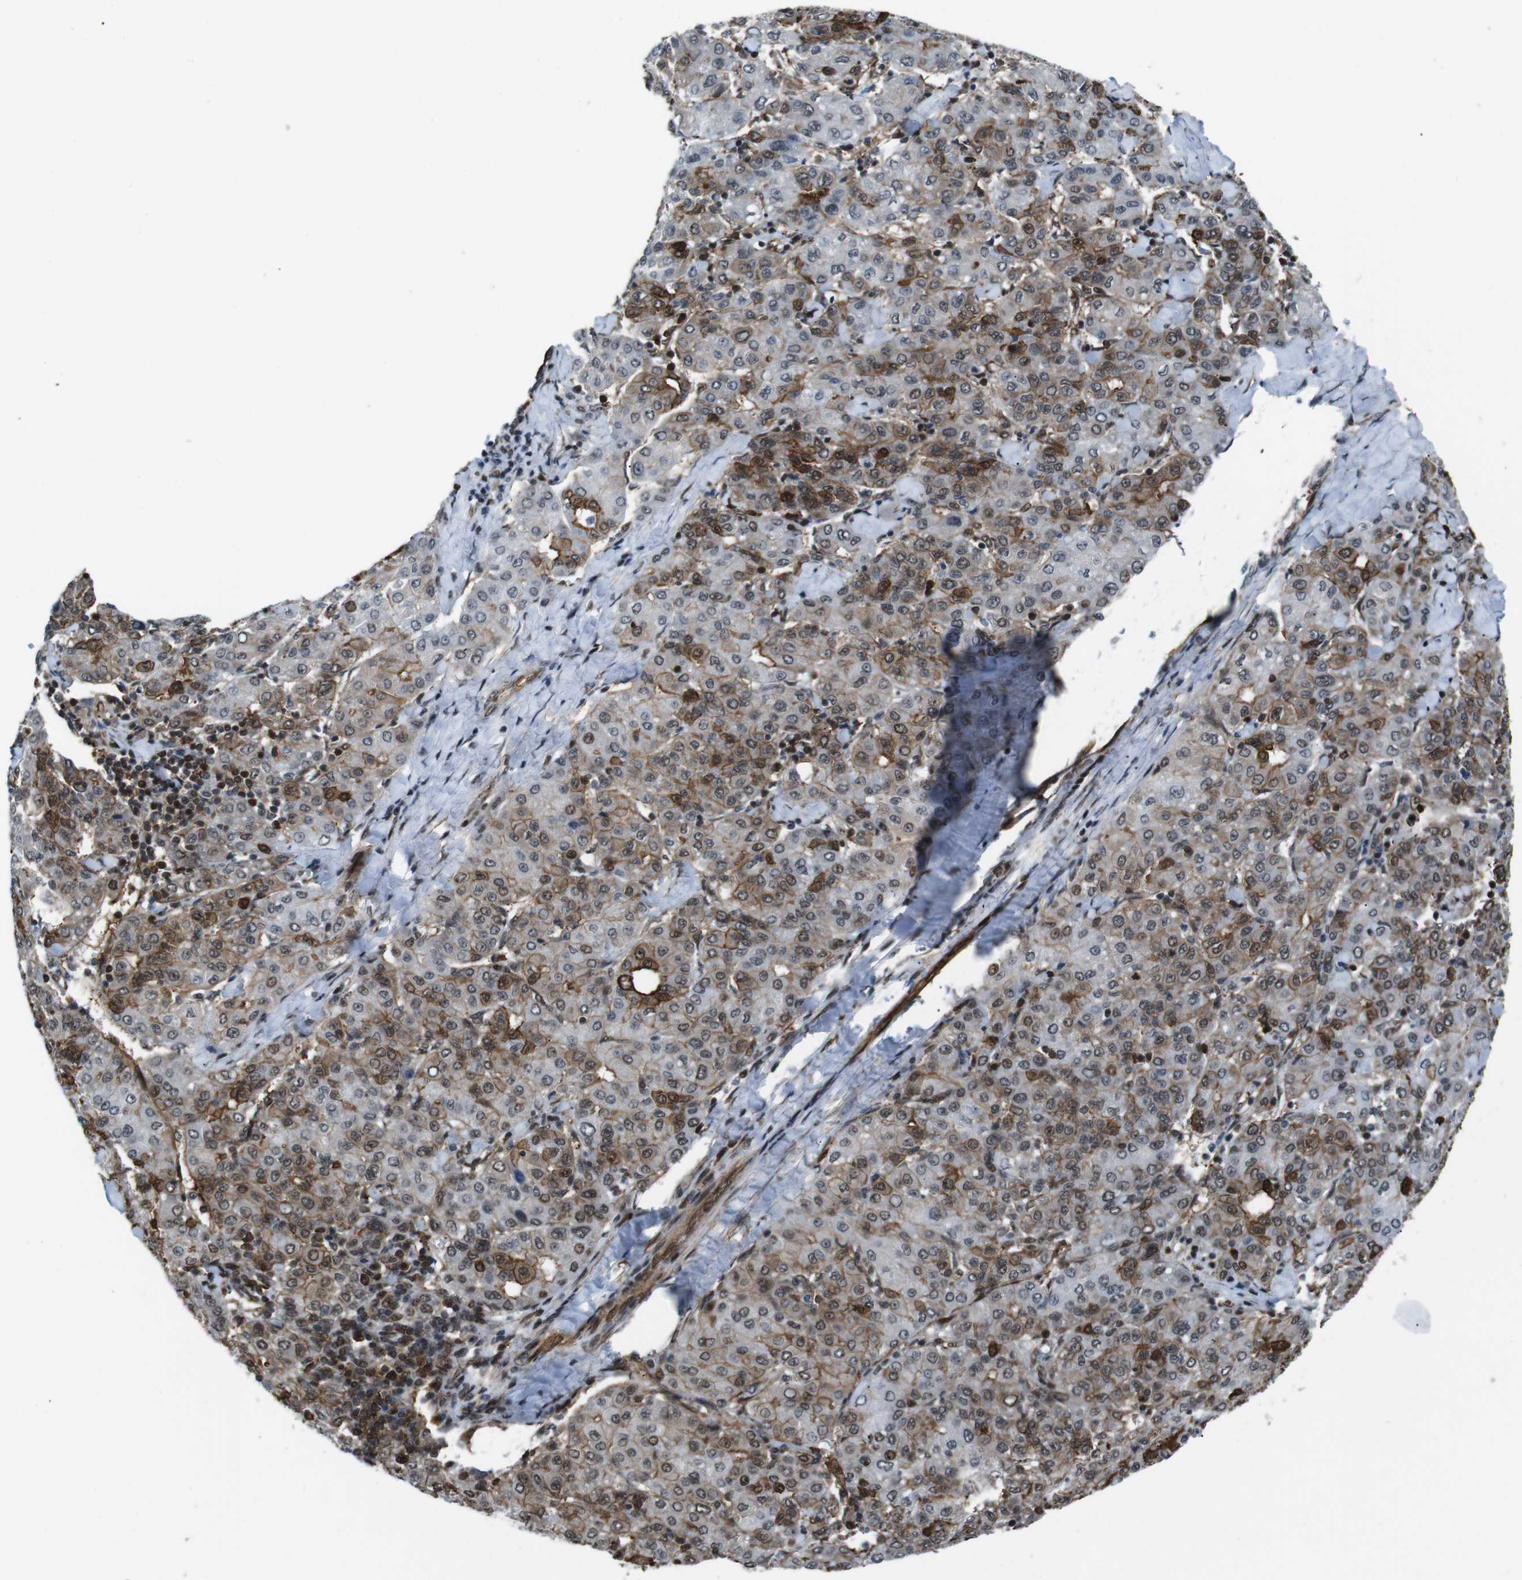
{"staining": {"intensity": "moderate", "quantity": "25%-75%", "location": "cytoplasmic/membranous,nuclear"}, "tissue": "liver cancer", "cell_type": "Tumor cells", "image_type": "cancer", "snomed": [{"axis": "morphology", "description": "Carcinoma, Hepatocellular, NOS"}, {"axis": "topography", "description": "Liver"}], "caption": "About 25%-75% of tumor cells in human hepatocellular carcinoma (liver) reveal moderate cytoplasmic/membranous and nuclear protein staining as visualized by brown immunohistochemical staining.", "gene": "HNRNPU", "patient": {"sex": "male", "age": 65}}